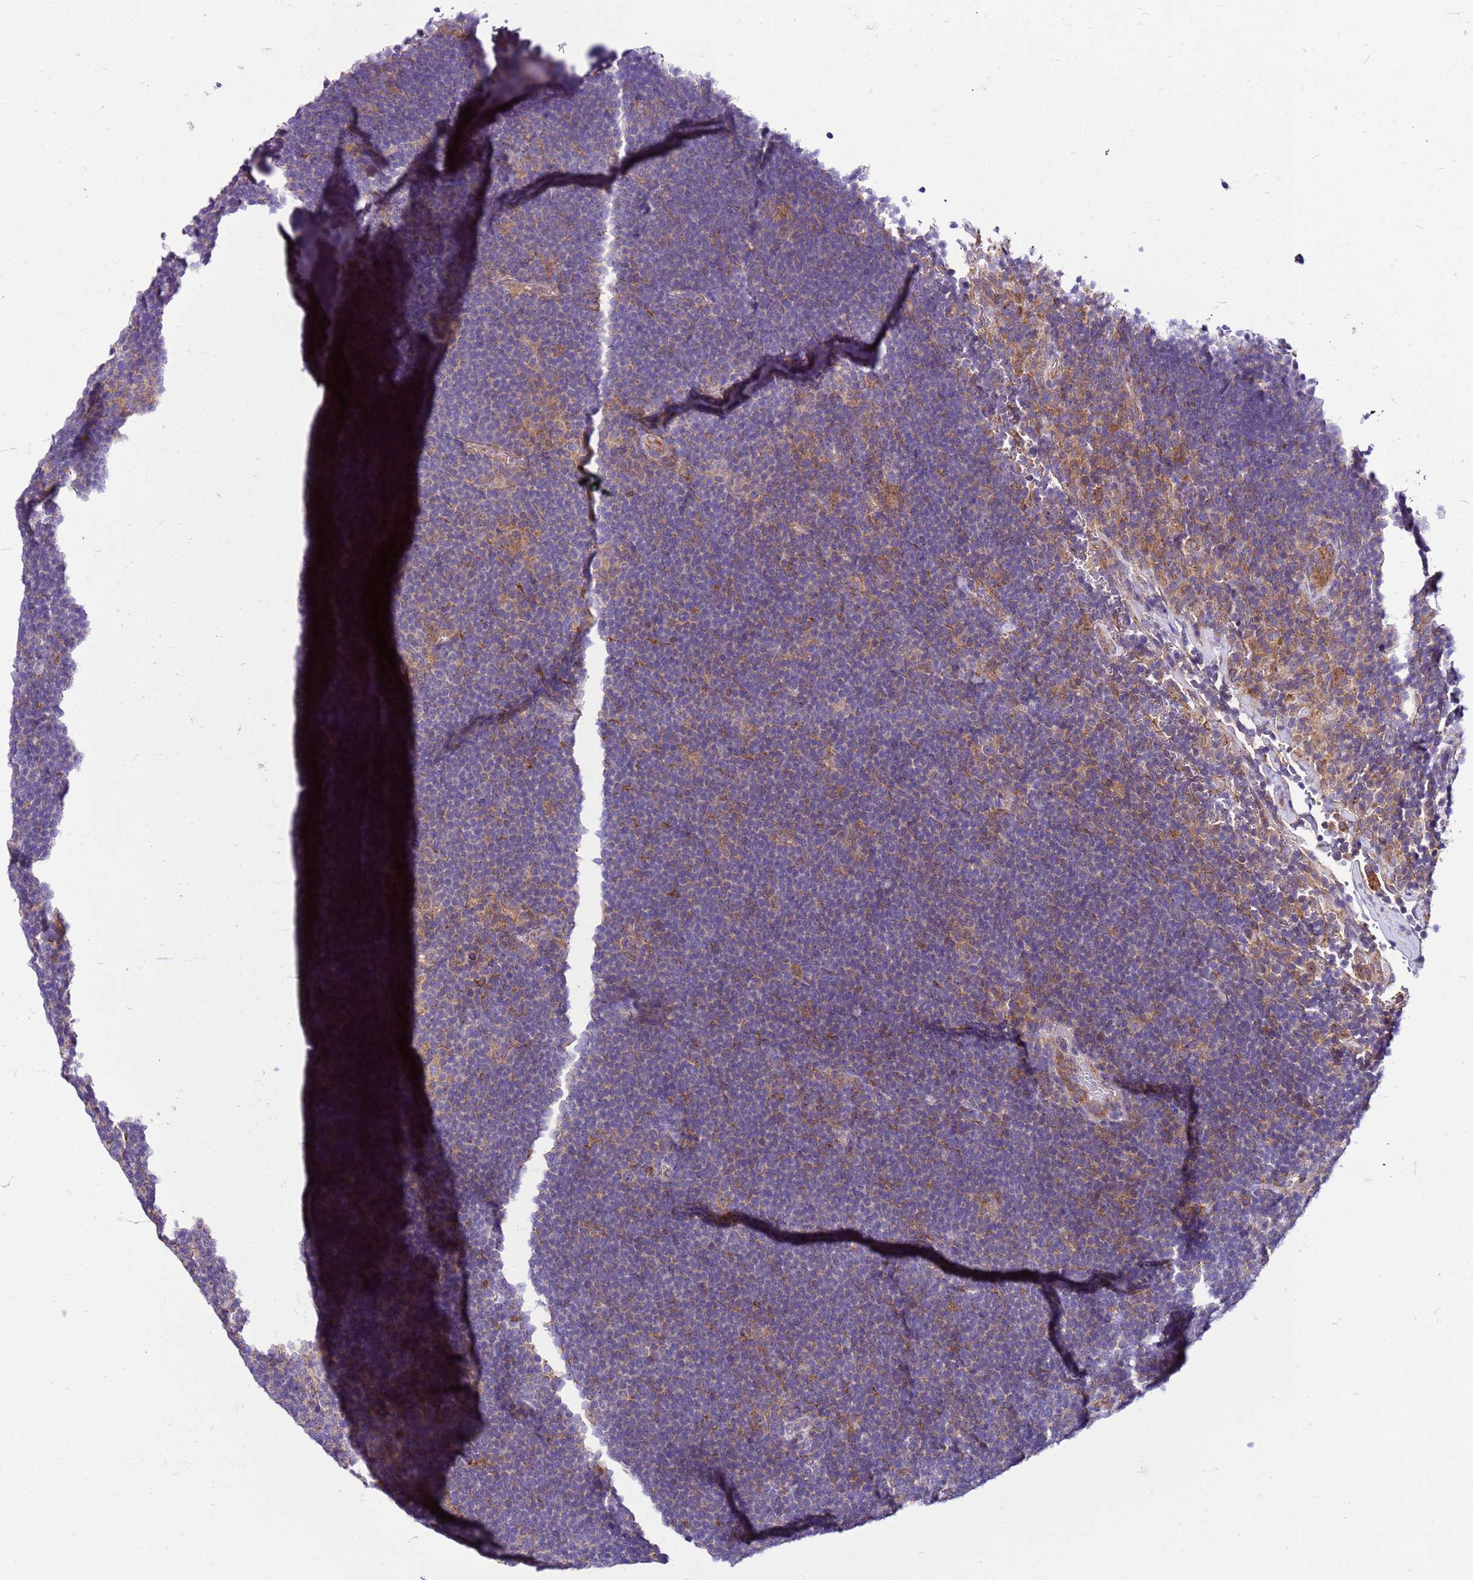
{"staining": {"intensity": "negative", "quantity": "none", "location": "none"}, "tissue": "lymphoma", "cell_type": "Tumor cells", "image_type": "cancer", "snomed": [{"axis": "morphology", "description": "Hodgkin's disease, NOS"}, {"axis": "topography", "description": "Lymph node"}], "caption": "The micrograph exhibits no significant expression in tumor cells of Hodgkin's disease.", "gene": "PKD1", "patient": {"sex": "female", "age": 57}}